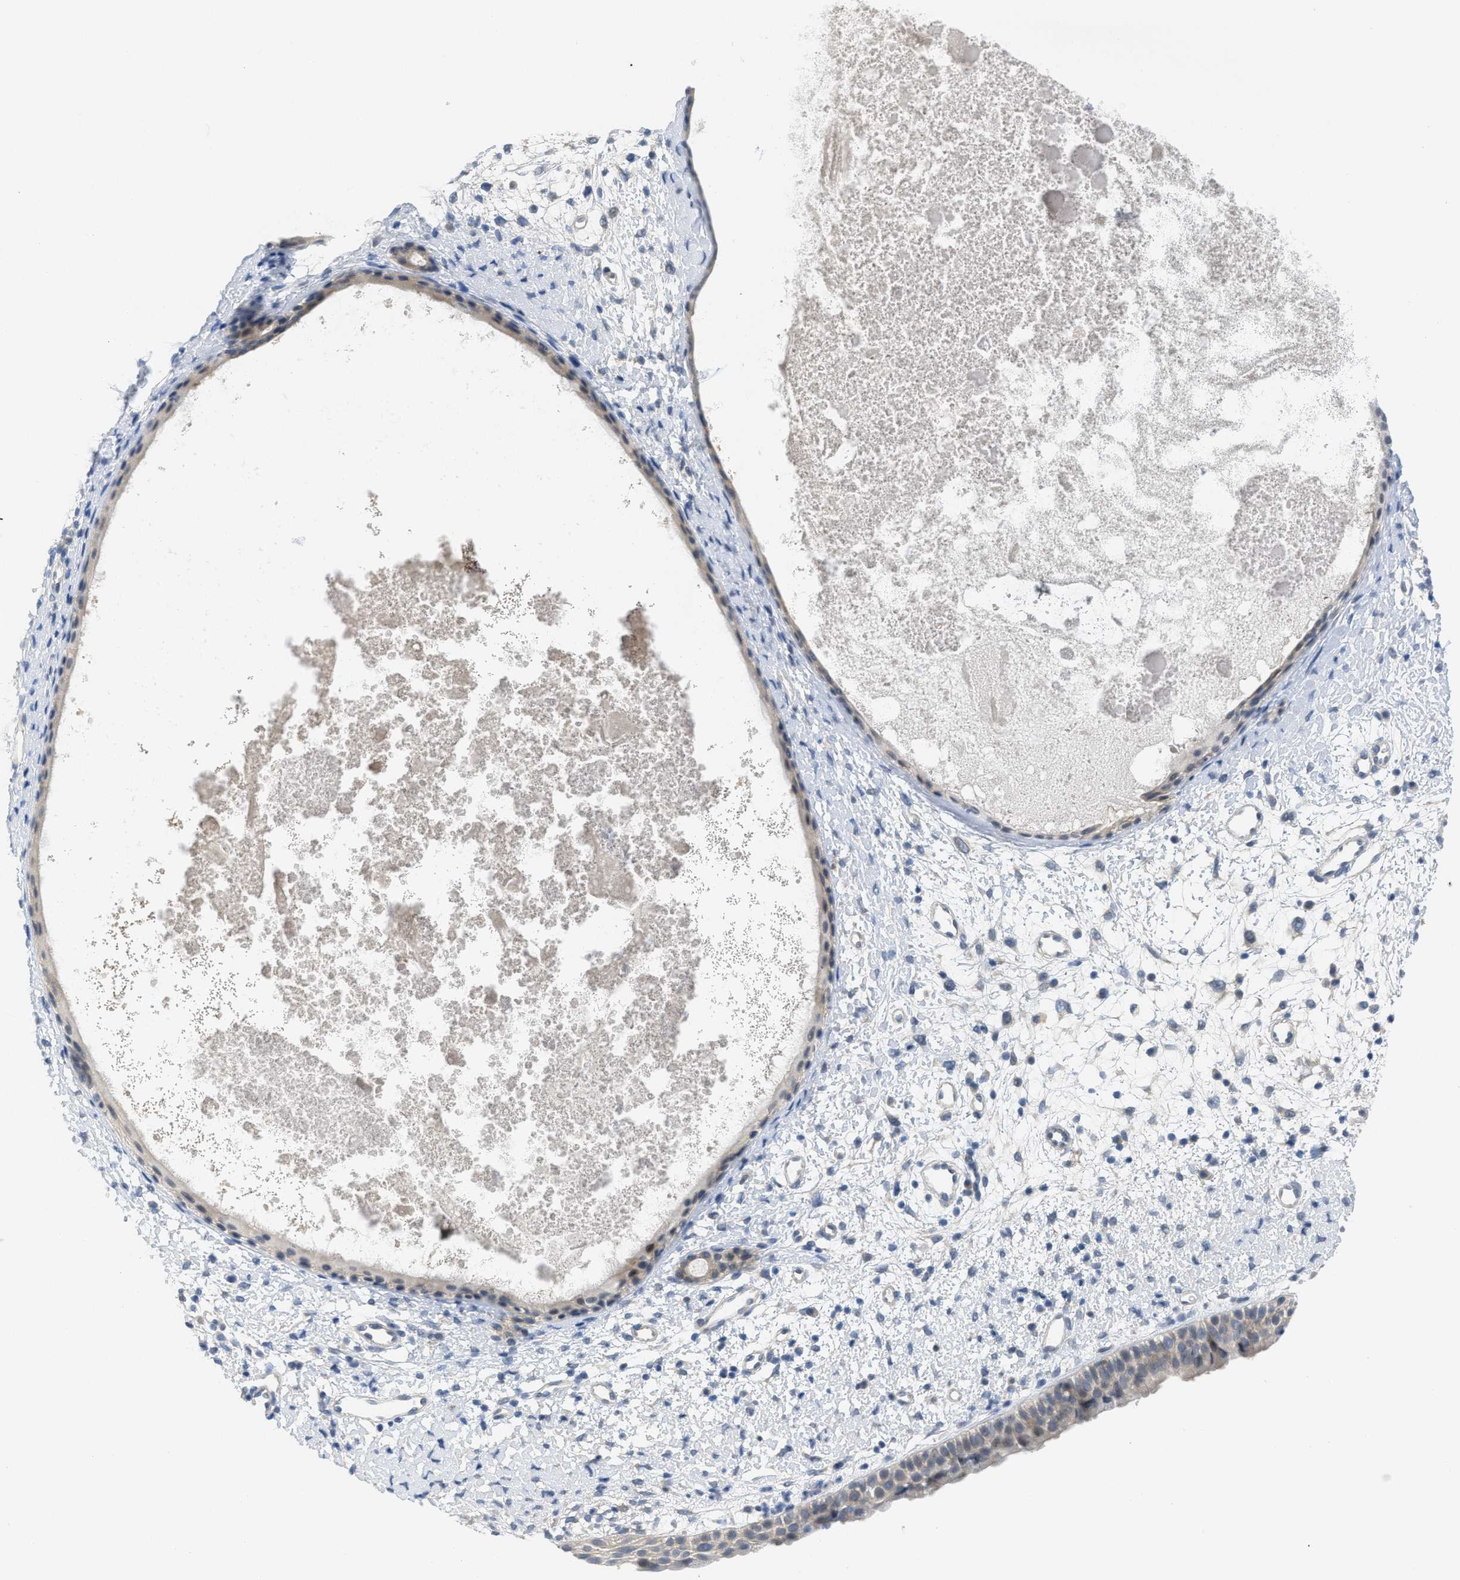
{"staining": {"intensity": "weak", "quantity": "<25%", "location": "cytoplasmic/membranous"}, "tissue": "nasopharynx", "cell_type": "Respiratory epithelial cells", "image_type": "normal", "snomed": [{"axis": "morphology", "description": "Normal tissue, NOS"}, {"axis": "topography", "description": "Nasopharynx"}], "caption": "Immunohistochemistry (IHC) of unremarkable human nasopharynx exhibits no positivity in respiratory epithelial cells.", "gene": "TNFAIP1", "patient": {"sex": "male", "age": 22}}